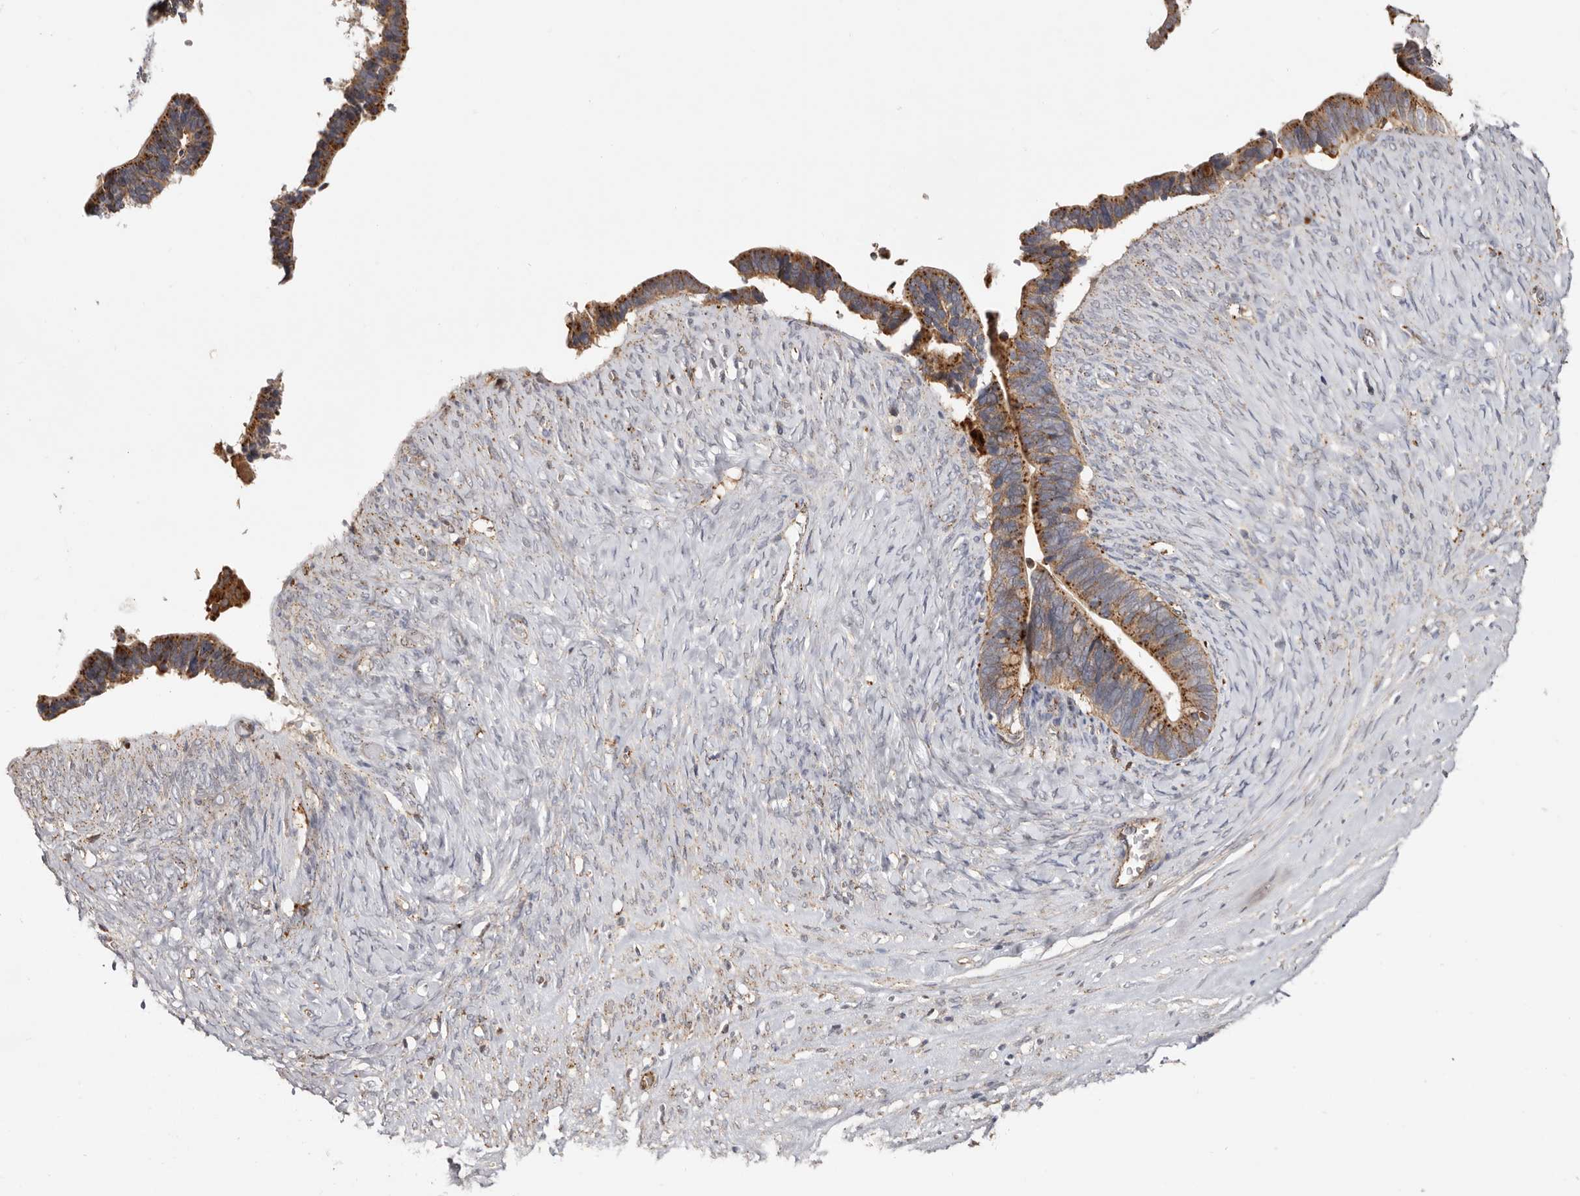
{"staining": {"intensity": "moderate", "quantity": ">75%", "location": "cytoplasmic/membranous"}, "tissue": "ovarian cancer", "cell_type": "Tumor cells", "image_type": "cancer", "snomed": [{"axis": "morphology", "description": "Cystadenocarcinoma, serous, NOS"}, {"axis": "topography", "description": "Ovary"}], "caption": "Tumor cells display medium levels of moderate cytoplasmic/membranous positivity in approximately >75% of cells in human ovarian cancer. The staining was performed using DAB (3,3'-diaminobenzidine), with brown indicating positive protein expression. Nuclei are stained blue with hematoxylin.", "gene": "GRN", "patient": {"sex": "female", "age": 56}}